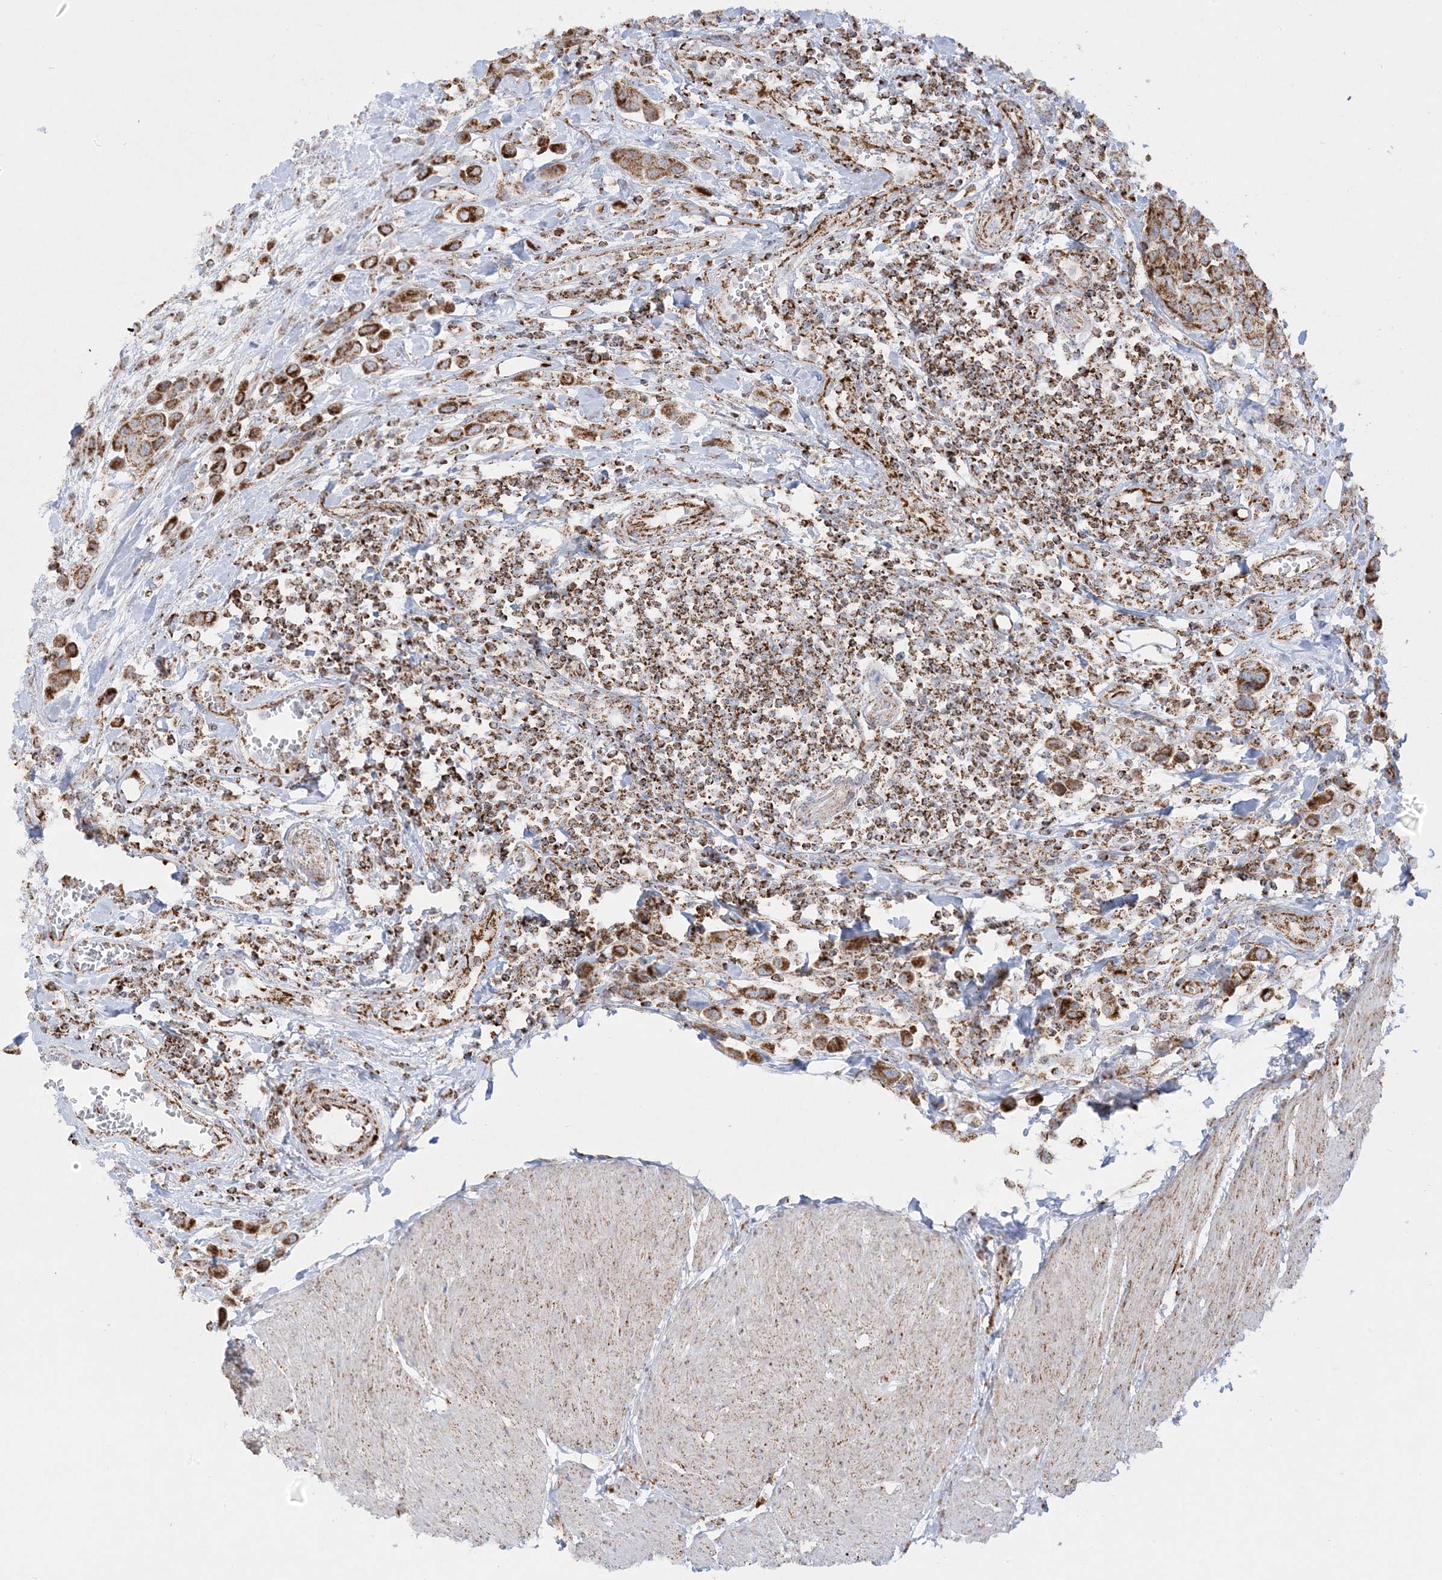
{"staining": {"intensity": "moderate", "quantity": ">75%", "location": "cytoplasmic/membranous"}, "tissue": "urothelial cancer", "cell_type": "Tumor cells", "image_type": "cancer", "snomed": [{"axis": "morphology", "description": "Urothelial carcinoma, High grade"}, {"axis": "topography", "description": "Urinary bladder"}], "caption": "The photomicrograph demonstrates immunohistochemical staining of urothelial cancer. There is moderate cytoplasmic/membranous positivity is appreciated in about >75% of tumor cells.", "gene": "MRPS36", "patient": {"sex": "male", "age": 50}}